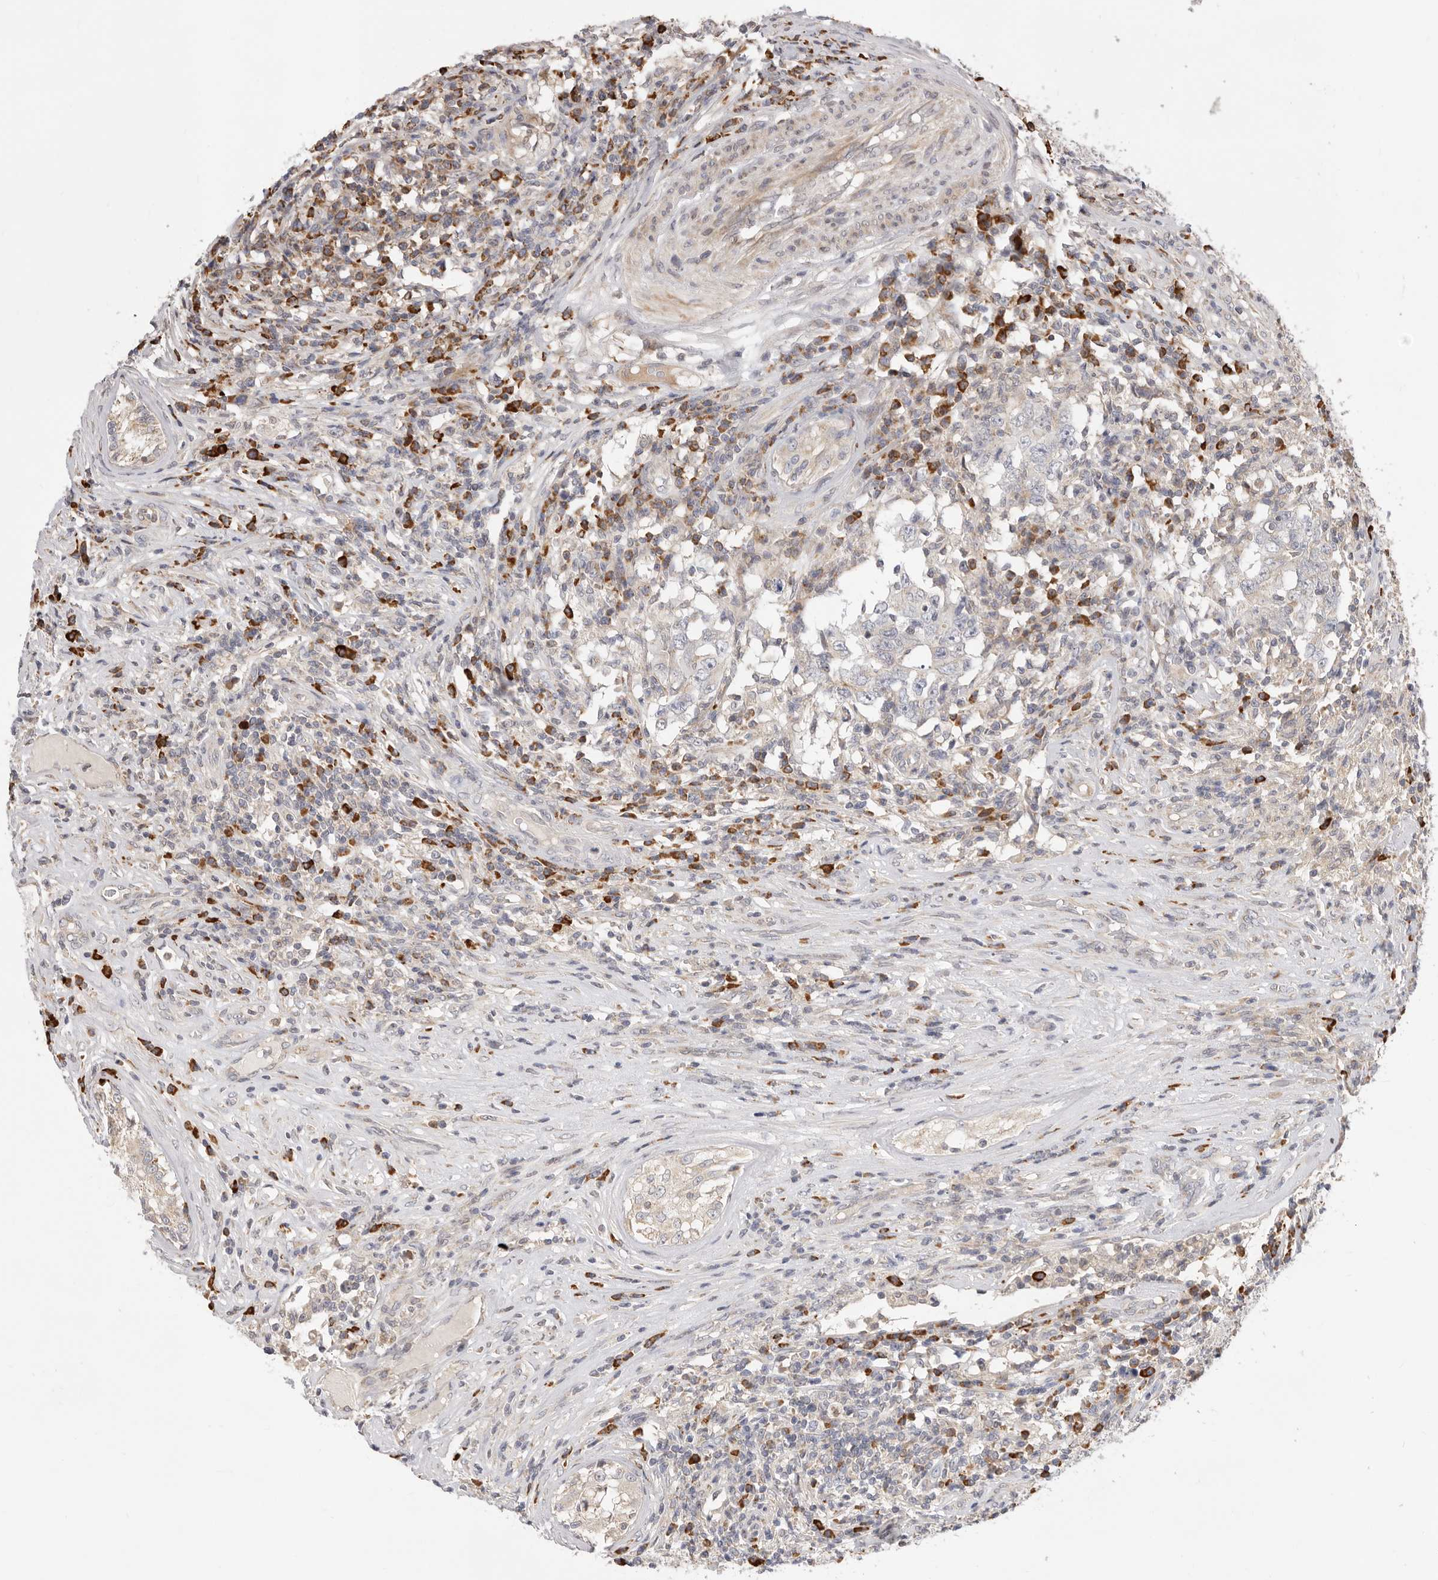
{"staining": {"intensity": "negative", "quantity": "none", "location": "none"}, "tissue": "testis cancer", "cell_type": "Tumor cells", "image_type": "cancer", "snomed": [{"axis": "morphology", "description": "Carcinoma, Embryonal, NOS"}, {"axis": "topography", "description": "Testis"}], "caption": "DAB (3,3'-diaminobenzidine) immunohistochemical staining of testis embryonal carcinoma reveals no significant staining in tumor cells.", "gene": "USH1C", "patient": {"sex": "male", "age": 26}}